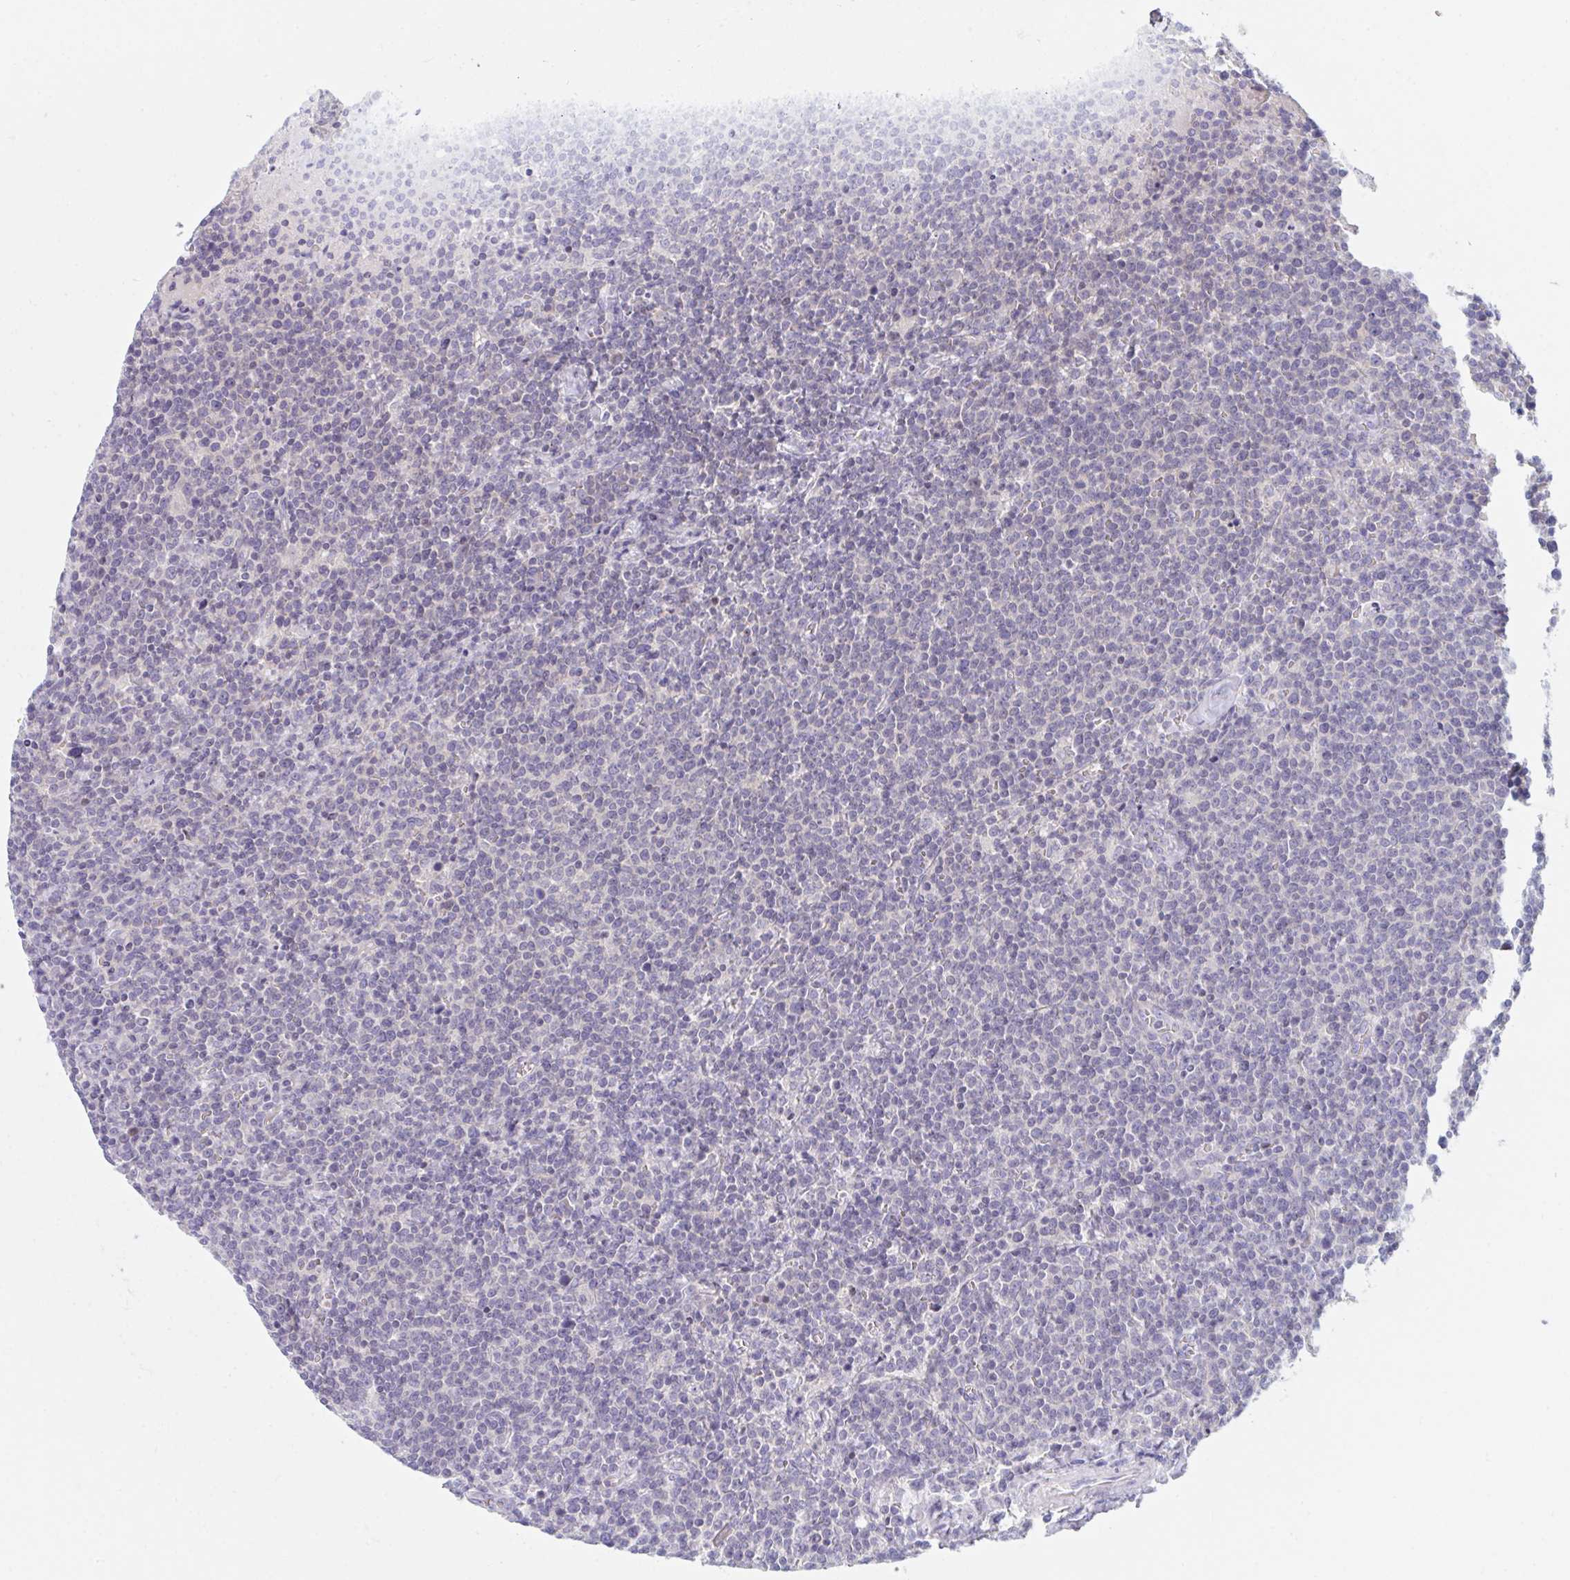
{"staining": {"intensity": "negative", "quantity": "none", "location": "none"}, "tissue": "lymphoma", "cell_type": "Tumor cells", "image_type": "cancer", "snomed": [{"axis": "morphology", "description": "Malignant lymphoma, non-Hodgkin's type, High grade"}, {"axis": "topography", "description": "Lymph node"}], "caption": "Tumor cells show no significant positivity in high-grade malignant lymphoma, non-Hodgkin's type.", "gene": "NAA30", "patient": {"sex": "male", "age": 61}}